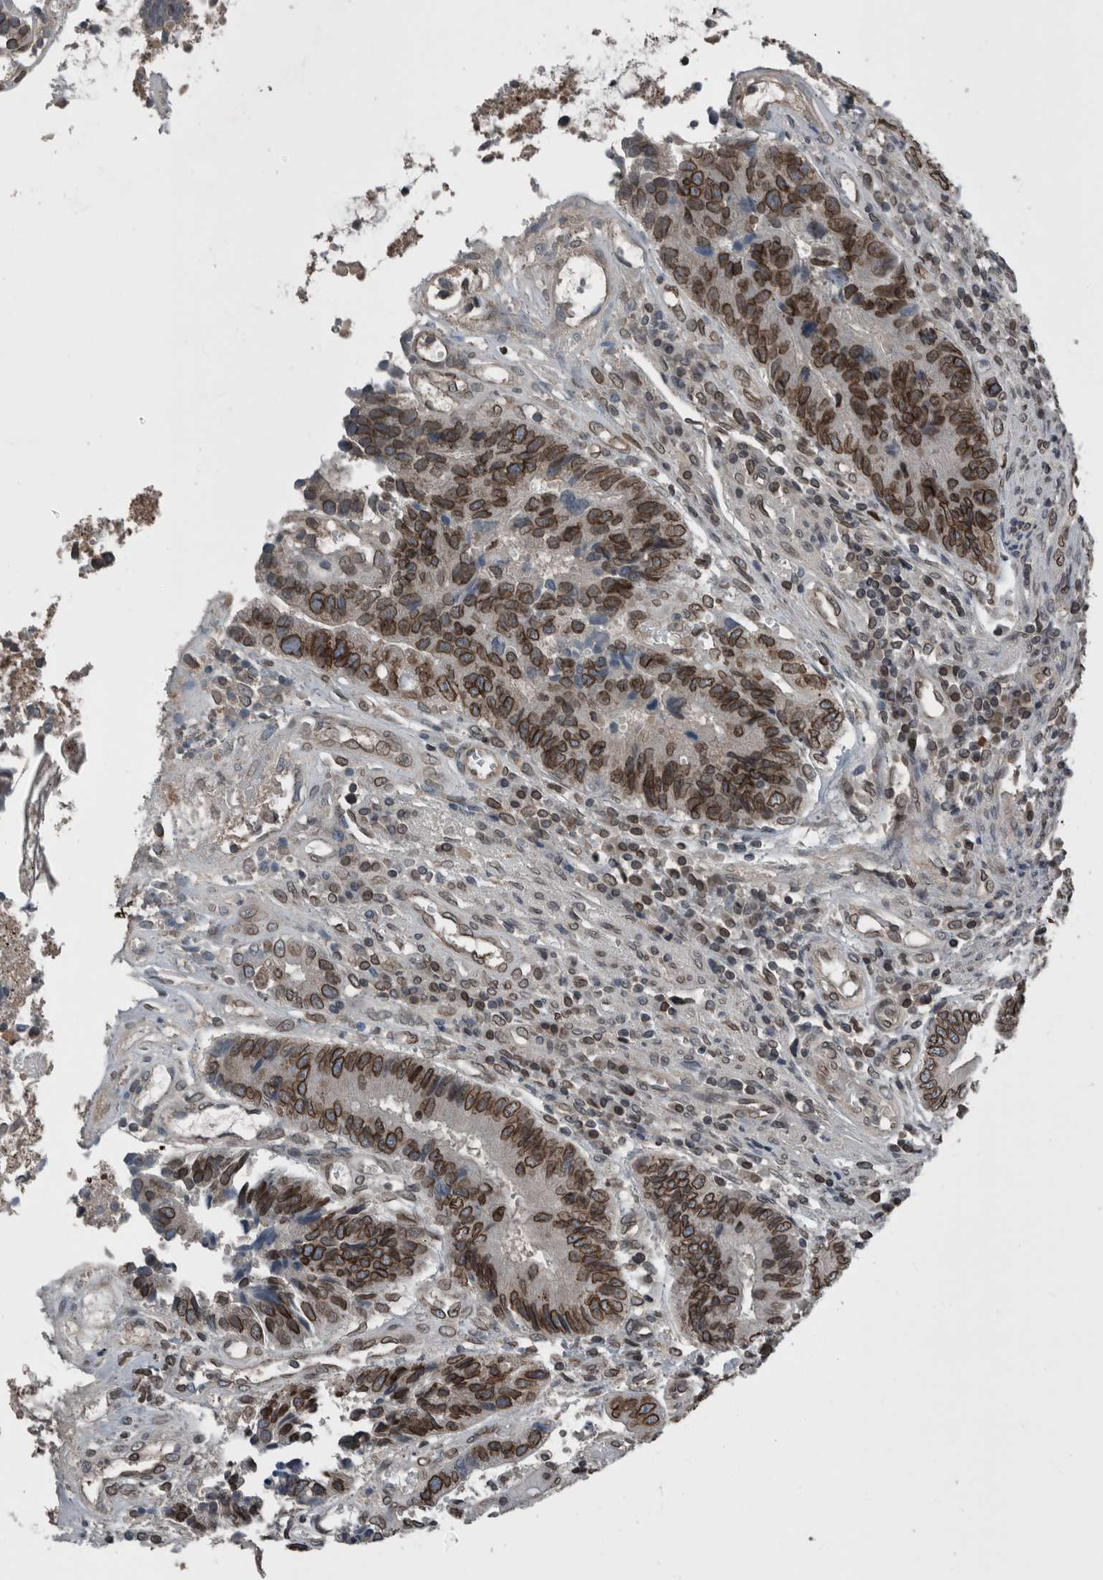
{"staining": {"intensity": "strong", "quantity": ">75%", "location": "cytoplasmic/membranous,nuclear"}, "tissue": "colorectal cancer", "cell_type": "Tumor cells", "image_type": "cancer", "snomed": [{"axis": "morphology", "description": "Adenocarcinoma, NOS"}, {"axis": "topography", "description": "Rectum"}], "caption": "Protein expression analysis of human colorectal cancer reveals strong cytoplasmic/membranous and nuclear expression in approximately >75% of tumor cells. (DAB IHC, brown staining for protein, blue staining for nuclei).", "gene": "RANBP2", "patient": {"sex": "male", "age": 84}}